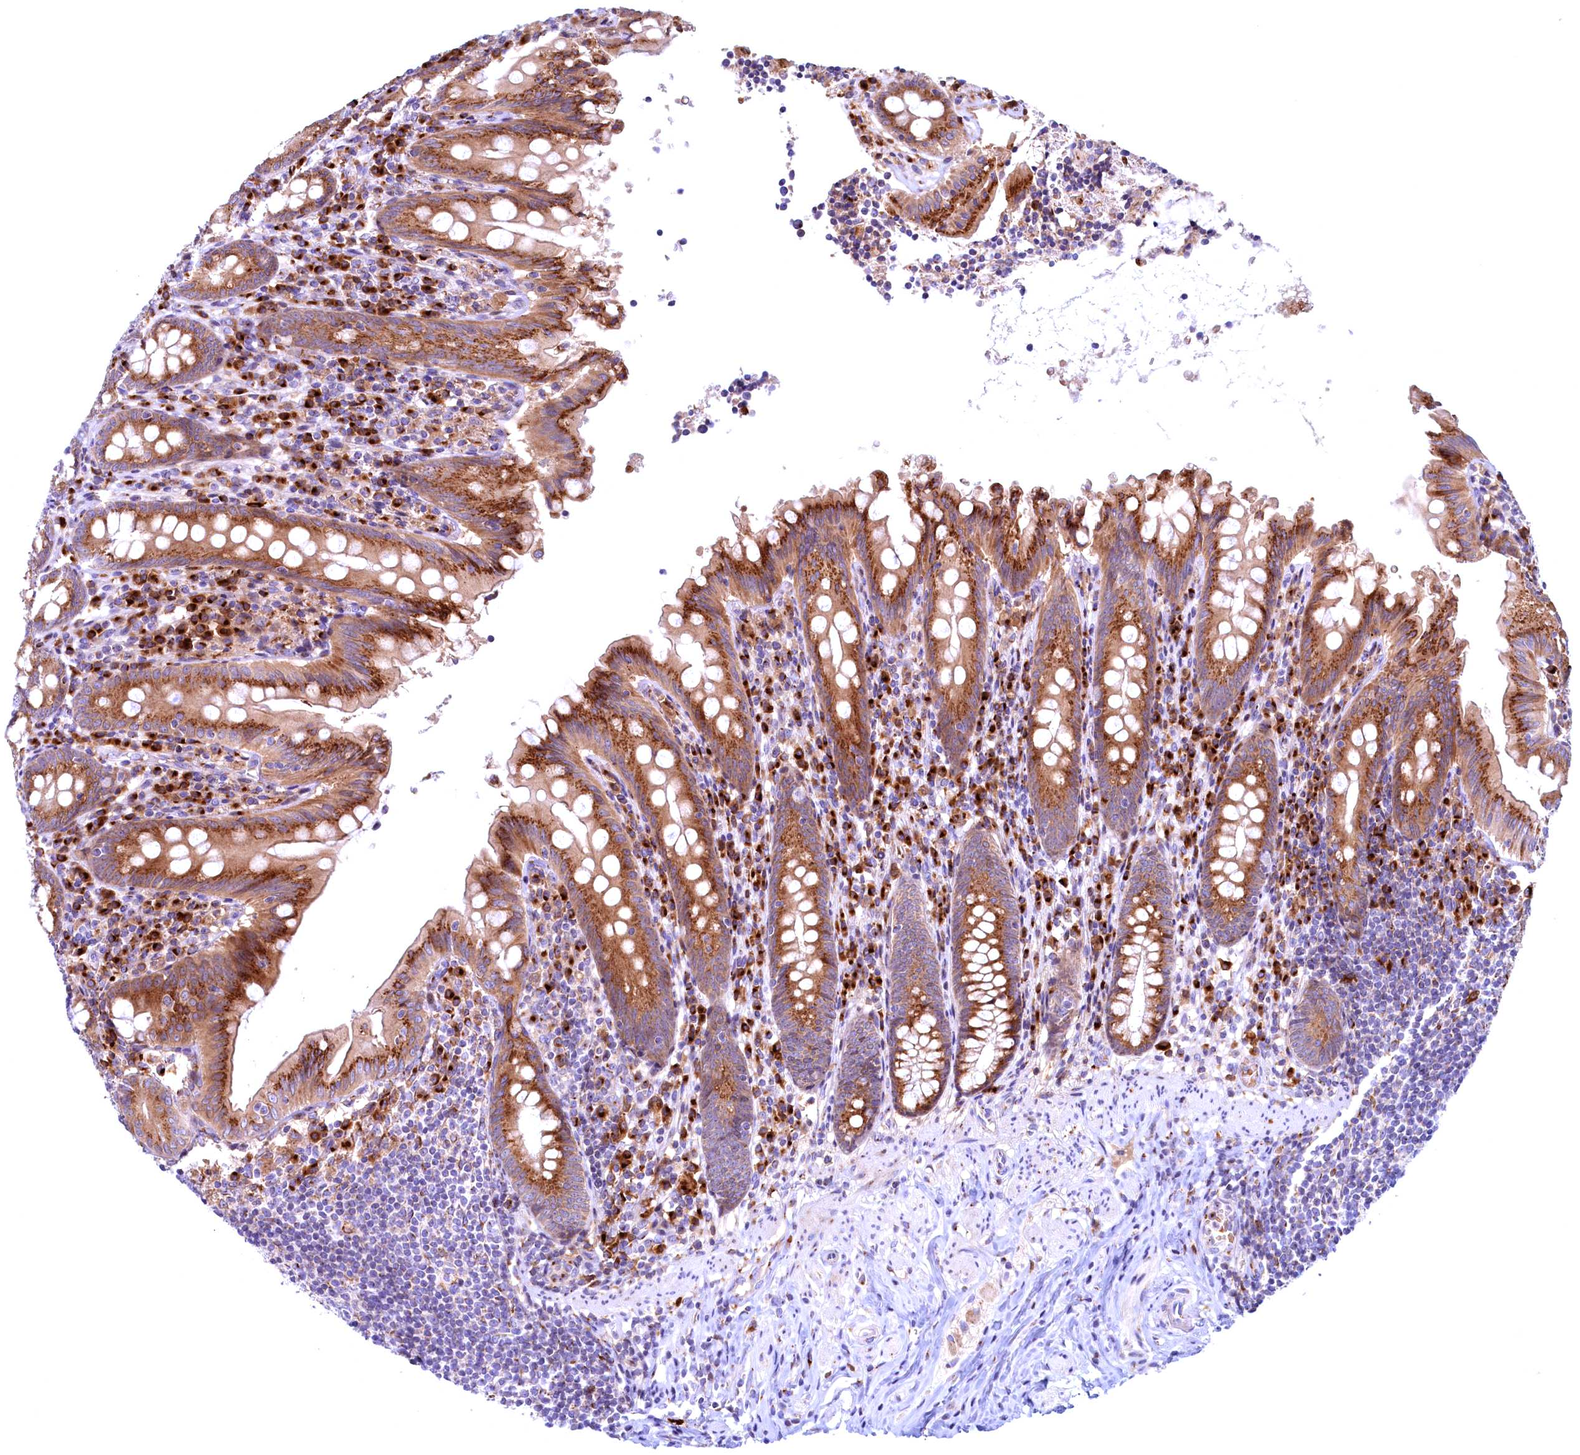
{"staining": {"intensity": "strong", "quantity": ">75%", "location": "cytoplasmic/membranous"}, "tissue": "appendix", "cell_type": "Glandular cells", "image_type": "normal", "snomed": [{"axis": "morphology", "description": "Normal tissue, NOS"}, {"axis": "topography", "description": "Appendix"}], "caption": "Strong cytoplasmic/membranous staining for a protein is appreciated in about >75% of glandular cells of unremarkable appendix using IHC.", "gene": "BLVRB", "patient": {"sex": "male", "age": 55}}